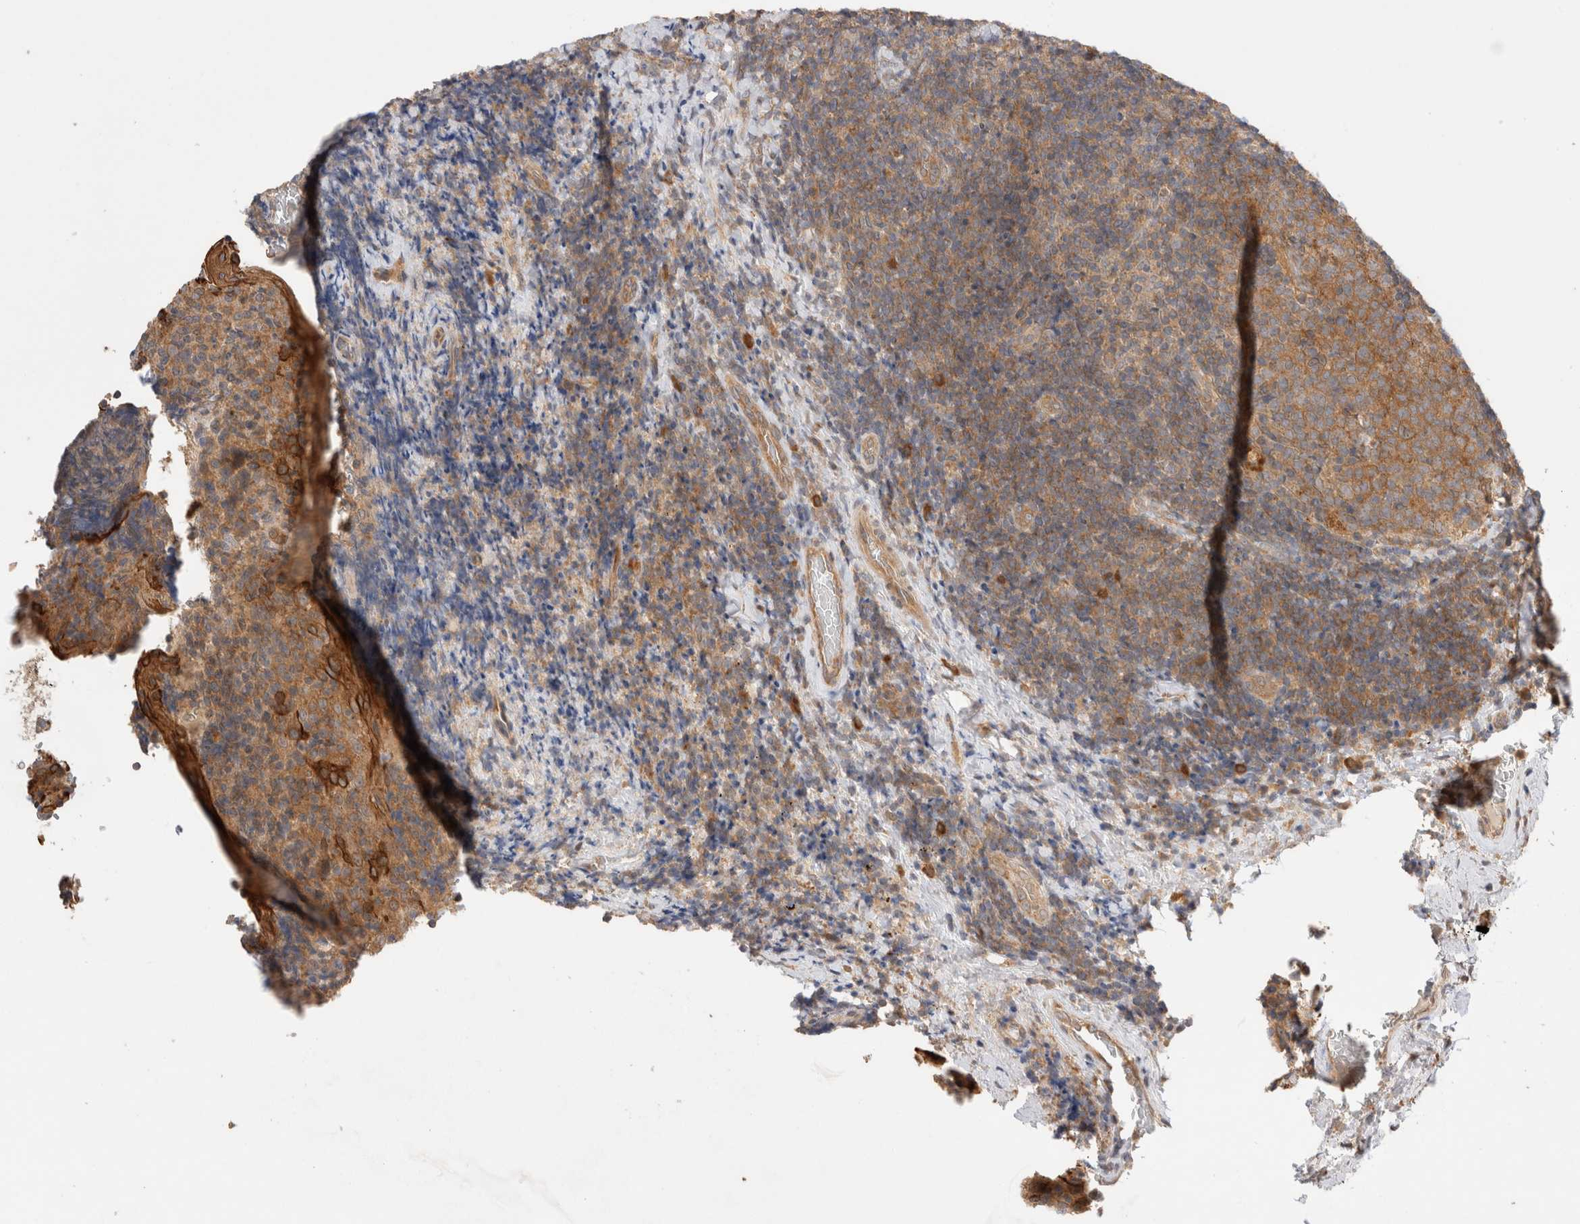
{"staining": {"intensity": "moderate", "quantity": ">75%", "location": "cytoplasmic/membranous"}, "tissue": "lymphoma", "cell_type": "Tumor cells", "image_type": "cancer", "snomed": [{"axis": "morphology", "description": "Malignant lymphoma, non-Hodgkin's type, High grade"}, {"axis": "topography", "description": "Tonsil"}], "caption": "This micrograph reveals IHC staining of high-grade malignant lymphoma, non-Hodgkin's type, with medium moderate cytoplasmic/membranous positivity in approximately >75% of tumor cells.", "gene": "VPS28", "patient": {"sex": "female", "age": 36}}